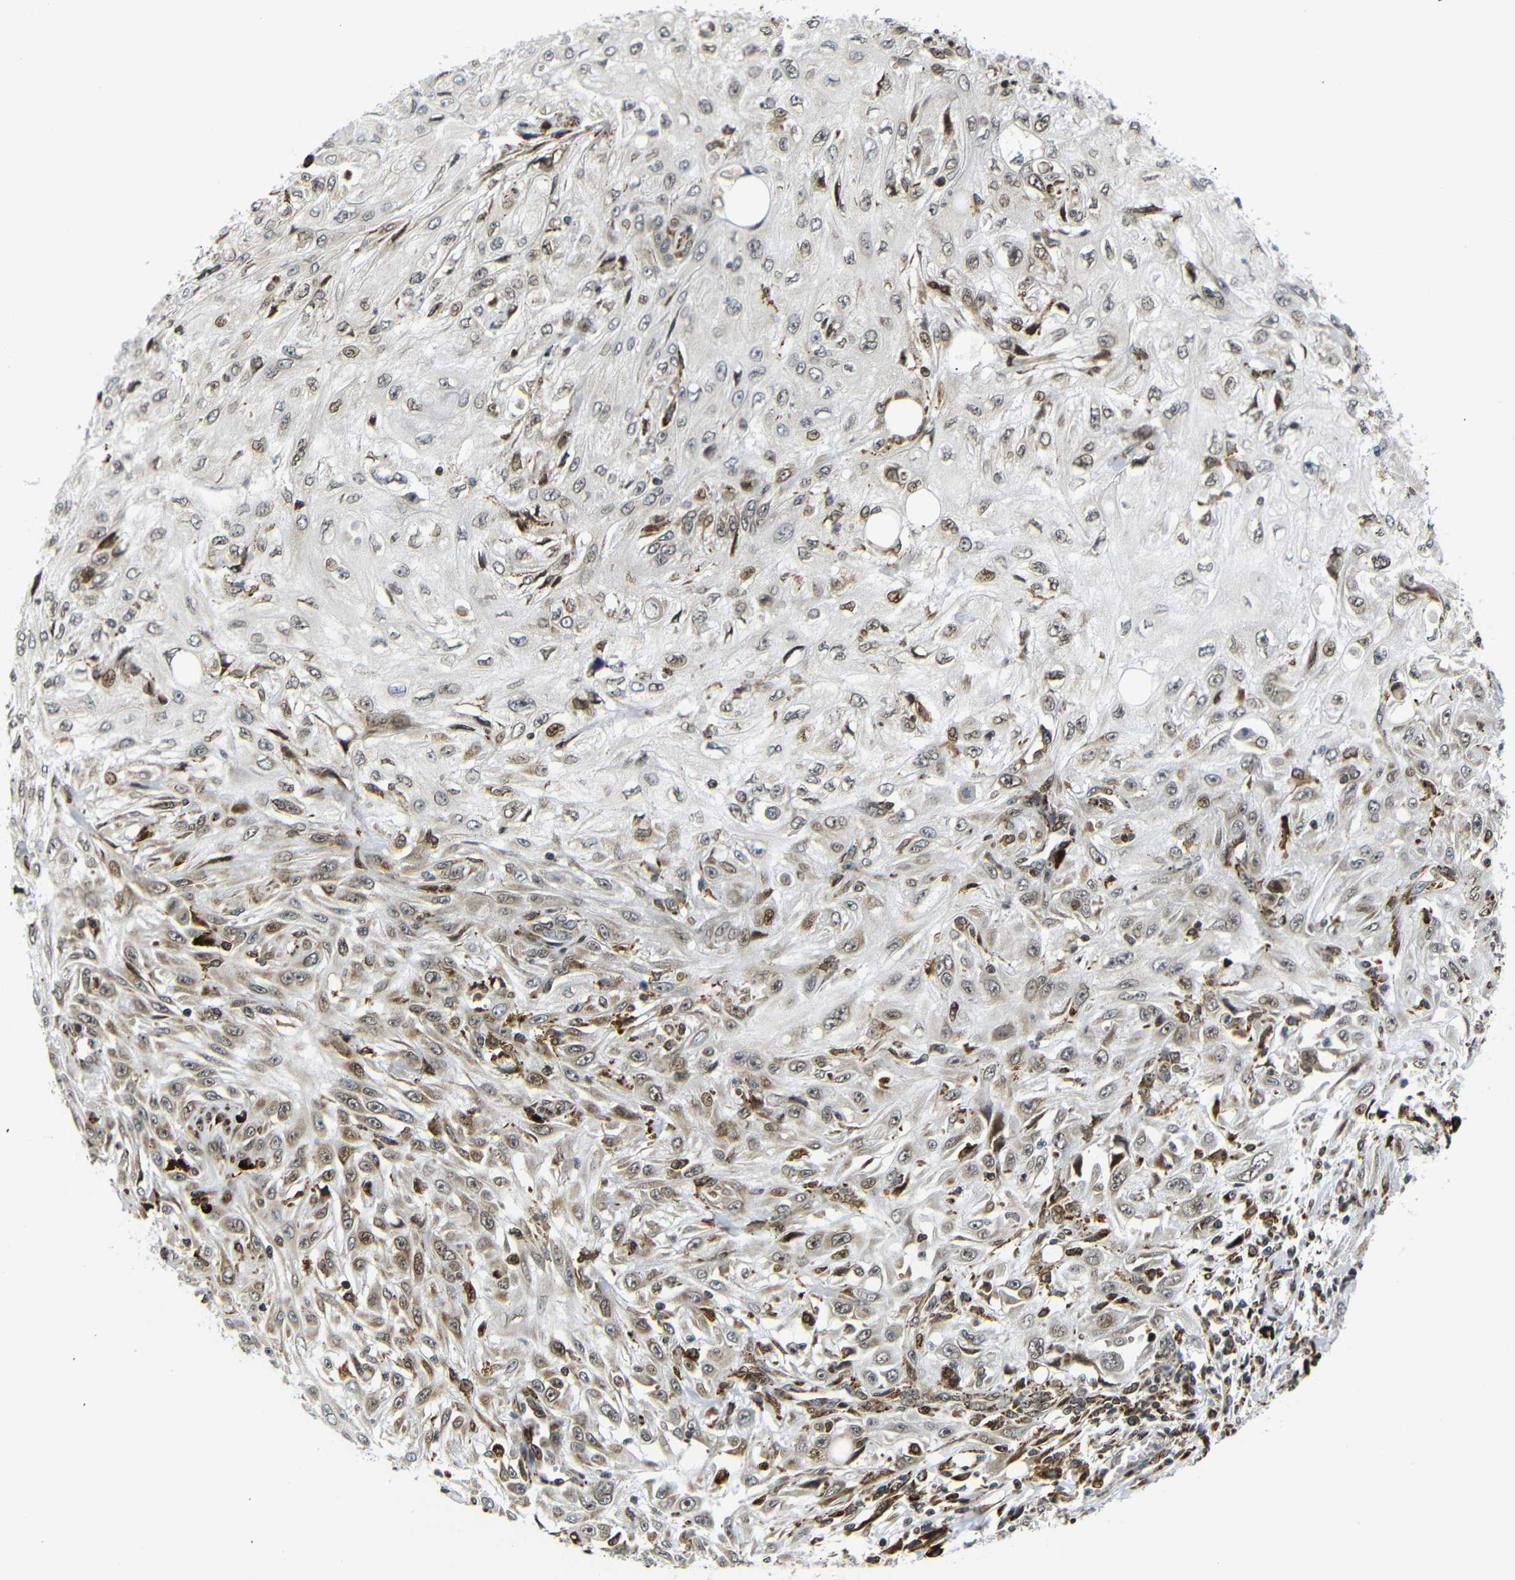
{"staining": {"intensity": "moderate", "quantity": "<25%", "location": "cytoplasmic/membranous,nuclear"}, "tissue": "skin cancer", "cell_type": "Tumor cells", "image_type": "cancer", "snomed": [{"axis": "morphology", "description": "Squamous cell carcinoma, NOS"}, {"axis": "topography", "description": "Skin"}], "caption": "This photomicrograph exhibits skin squamous cell carcinoma stained with IHC to label a protein in brown. The cytoplasmic/membranous and nuclear of tumor cells show moderate positivity for the protein. Nuclei are counter-stained blue.", "gene": "SPCS2", "patient": {"sex": "male", "age": 75}}